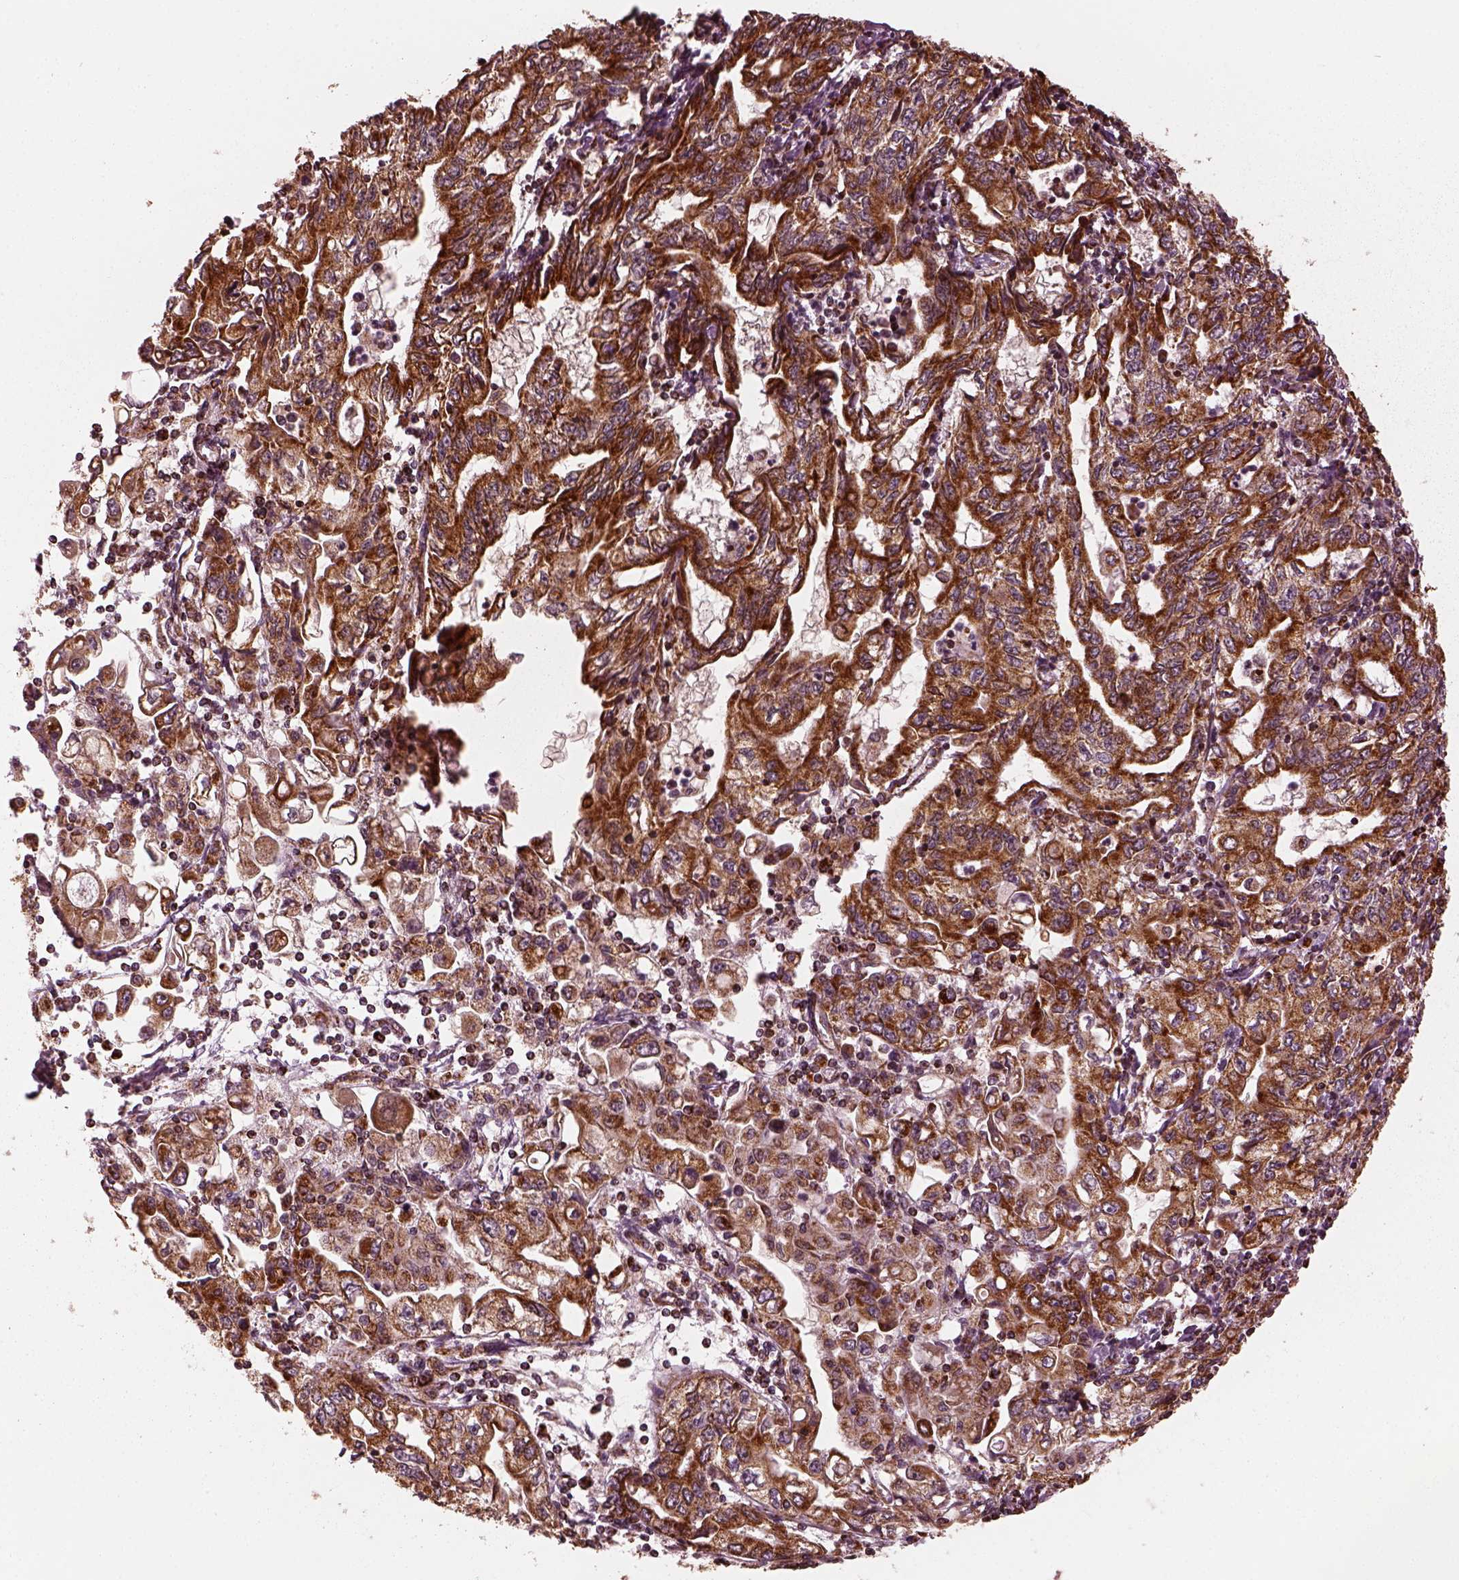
{"staining": {"intensity": "strong", "quantity": ">75%", "location": "cytoplasmic/membranous"}, "tissue": "stomach cancer", "cell_type": "Tumor cells", "image_type": "cancer", "snomed": [{"axis": "morphology", "description": "Adenocarcinoma, NOS"}, {"axis": "topography", "description": "Stomach, lower"}], "caption": "Stomach cancer was stained to show a protein in brown. There is high levels of strong cytoplasmic/membranous staining in approximately >75% of tumor cells.", "gene": "NDUFB10", "patient": {"sex": "female", "age": 72}}